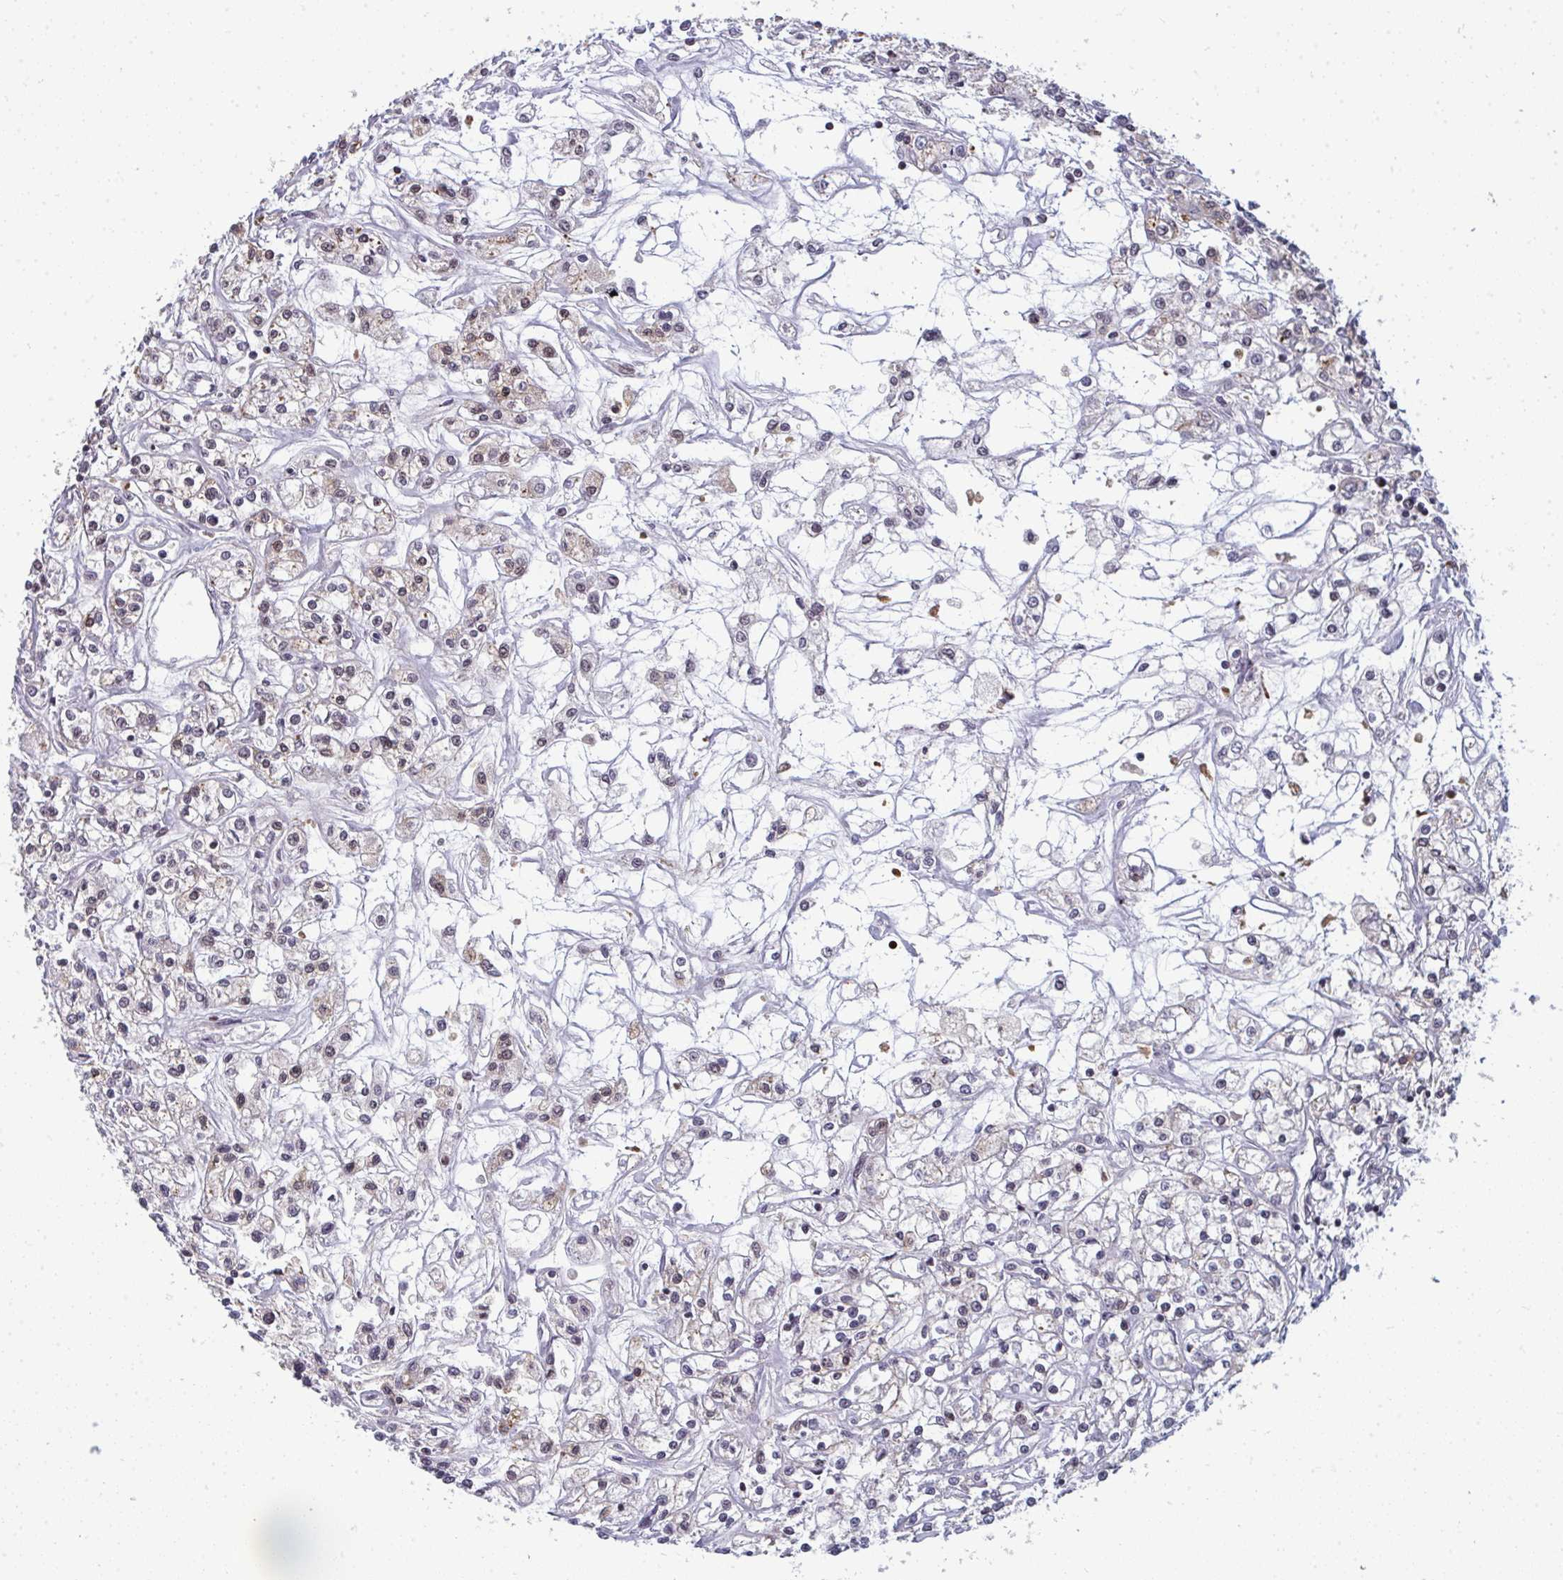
{"staining": {"intensity": "negative", "quantity": "none", "location": "none"}, "tissue": "renal cancer", "cell_type": "Tumor cells", "image_type": "cancer", "snomed": [{"axis": "morphology", "description": "Adenocarcinoma, NOS"}, {"axis": "topography", "description": "Kidney"}], "caption": "Tumor cells are negative for brown protein staining in renal adenocarcinoma. (Stains: DAB immunohistochemistry with hematoxylin counter stain, Microscopy: brightfield microscopy at high magnification).", "gene": "ATF1", "patient": {"sex": "female", "age": 59}}